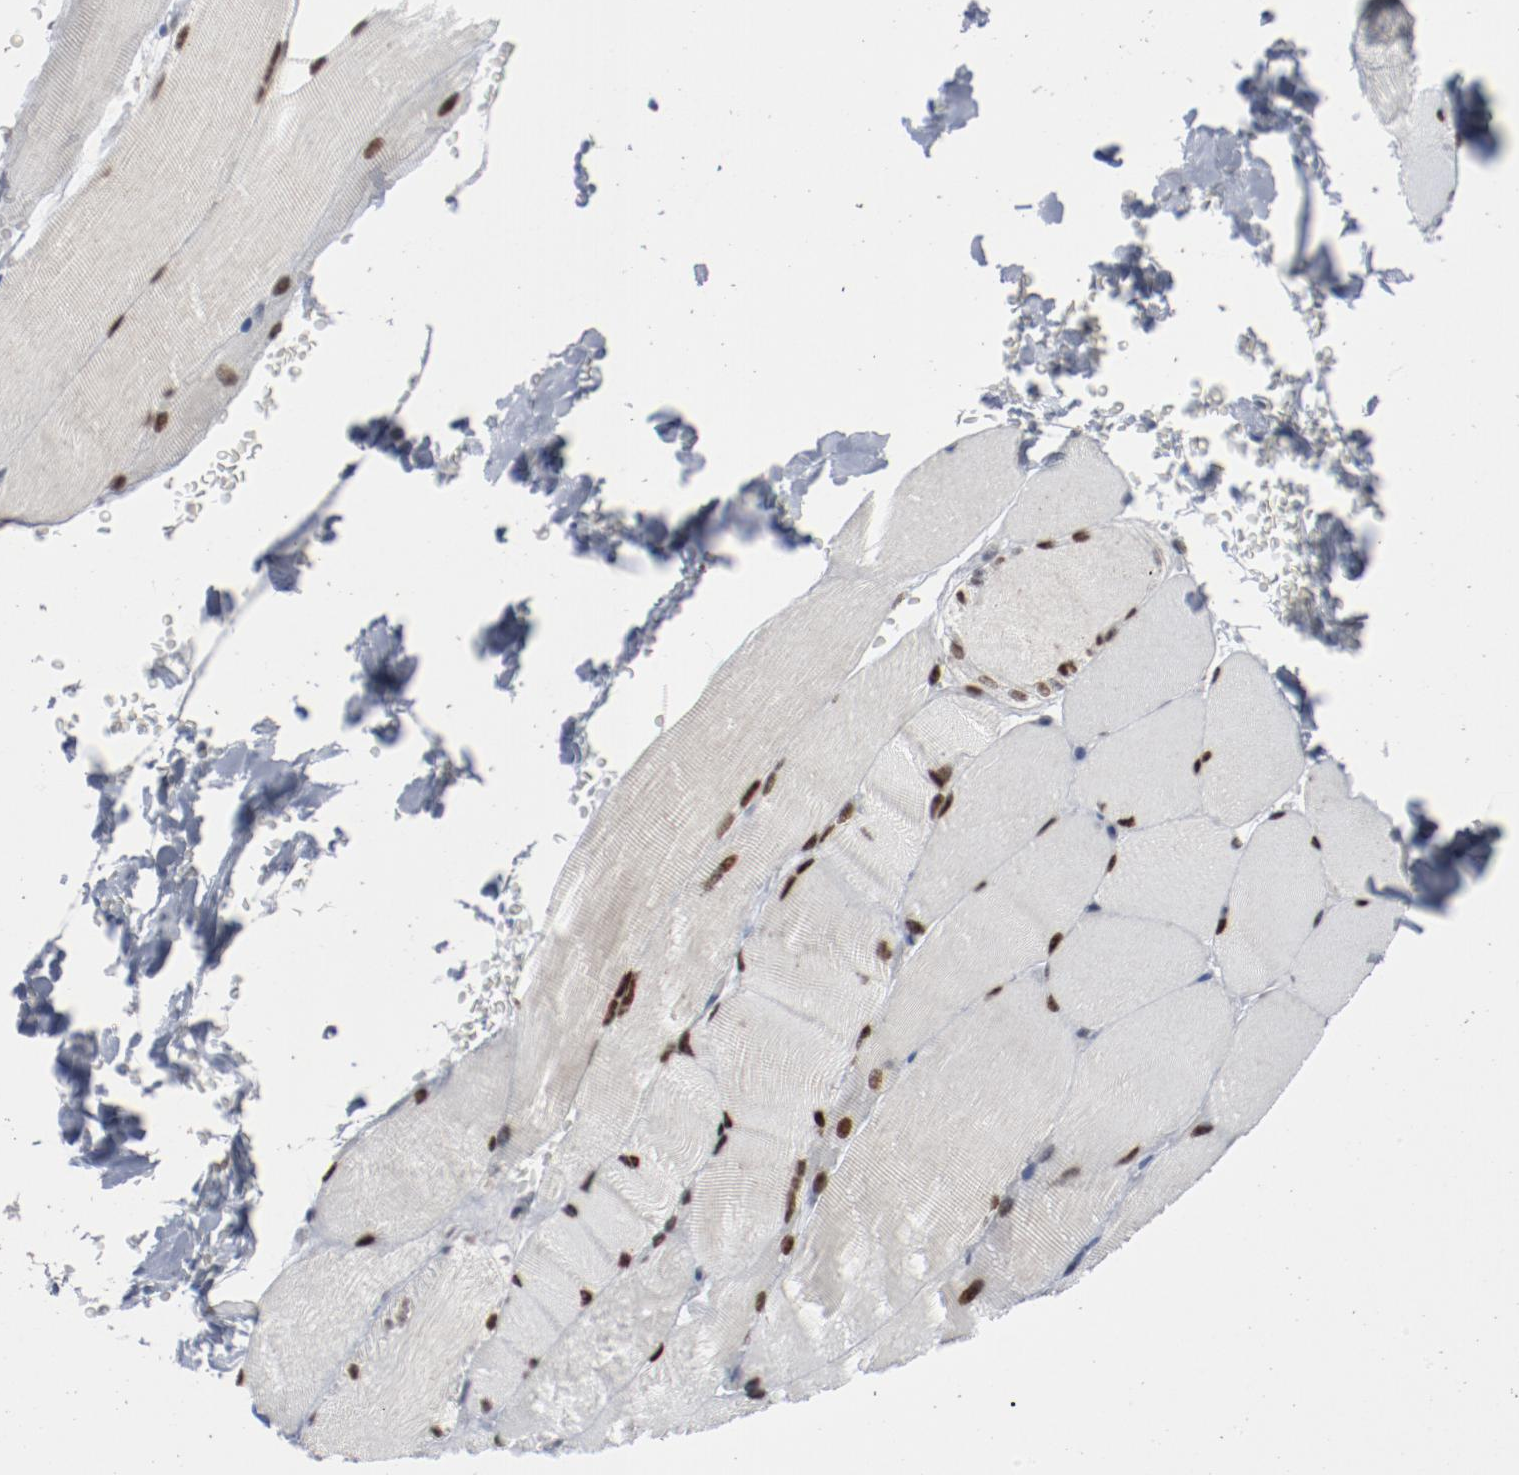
{"staining": {"intensity": "strong", "quantity": ">75%", "location": "nuclear"}, "tissue": "skeletal muscle", "cell_type": "Myocytes", "image_type": "normal", "snomed": [{"axis": "morphology", "description": "Normal tissue, NOS"}, {"axis": "topography", "description": "Skeletal muscle"}, {"axis": "topography", "description": "Parathyroid gland"}], "caption": "The micrograph demonstrates immunohistochemical staining of normal skeletal muscle. There is strong nuclear positivity is present in about >75% of myocytes.", "gene": "JMJD6", "patient": {"sex": "female", "age": 37}}